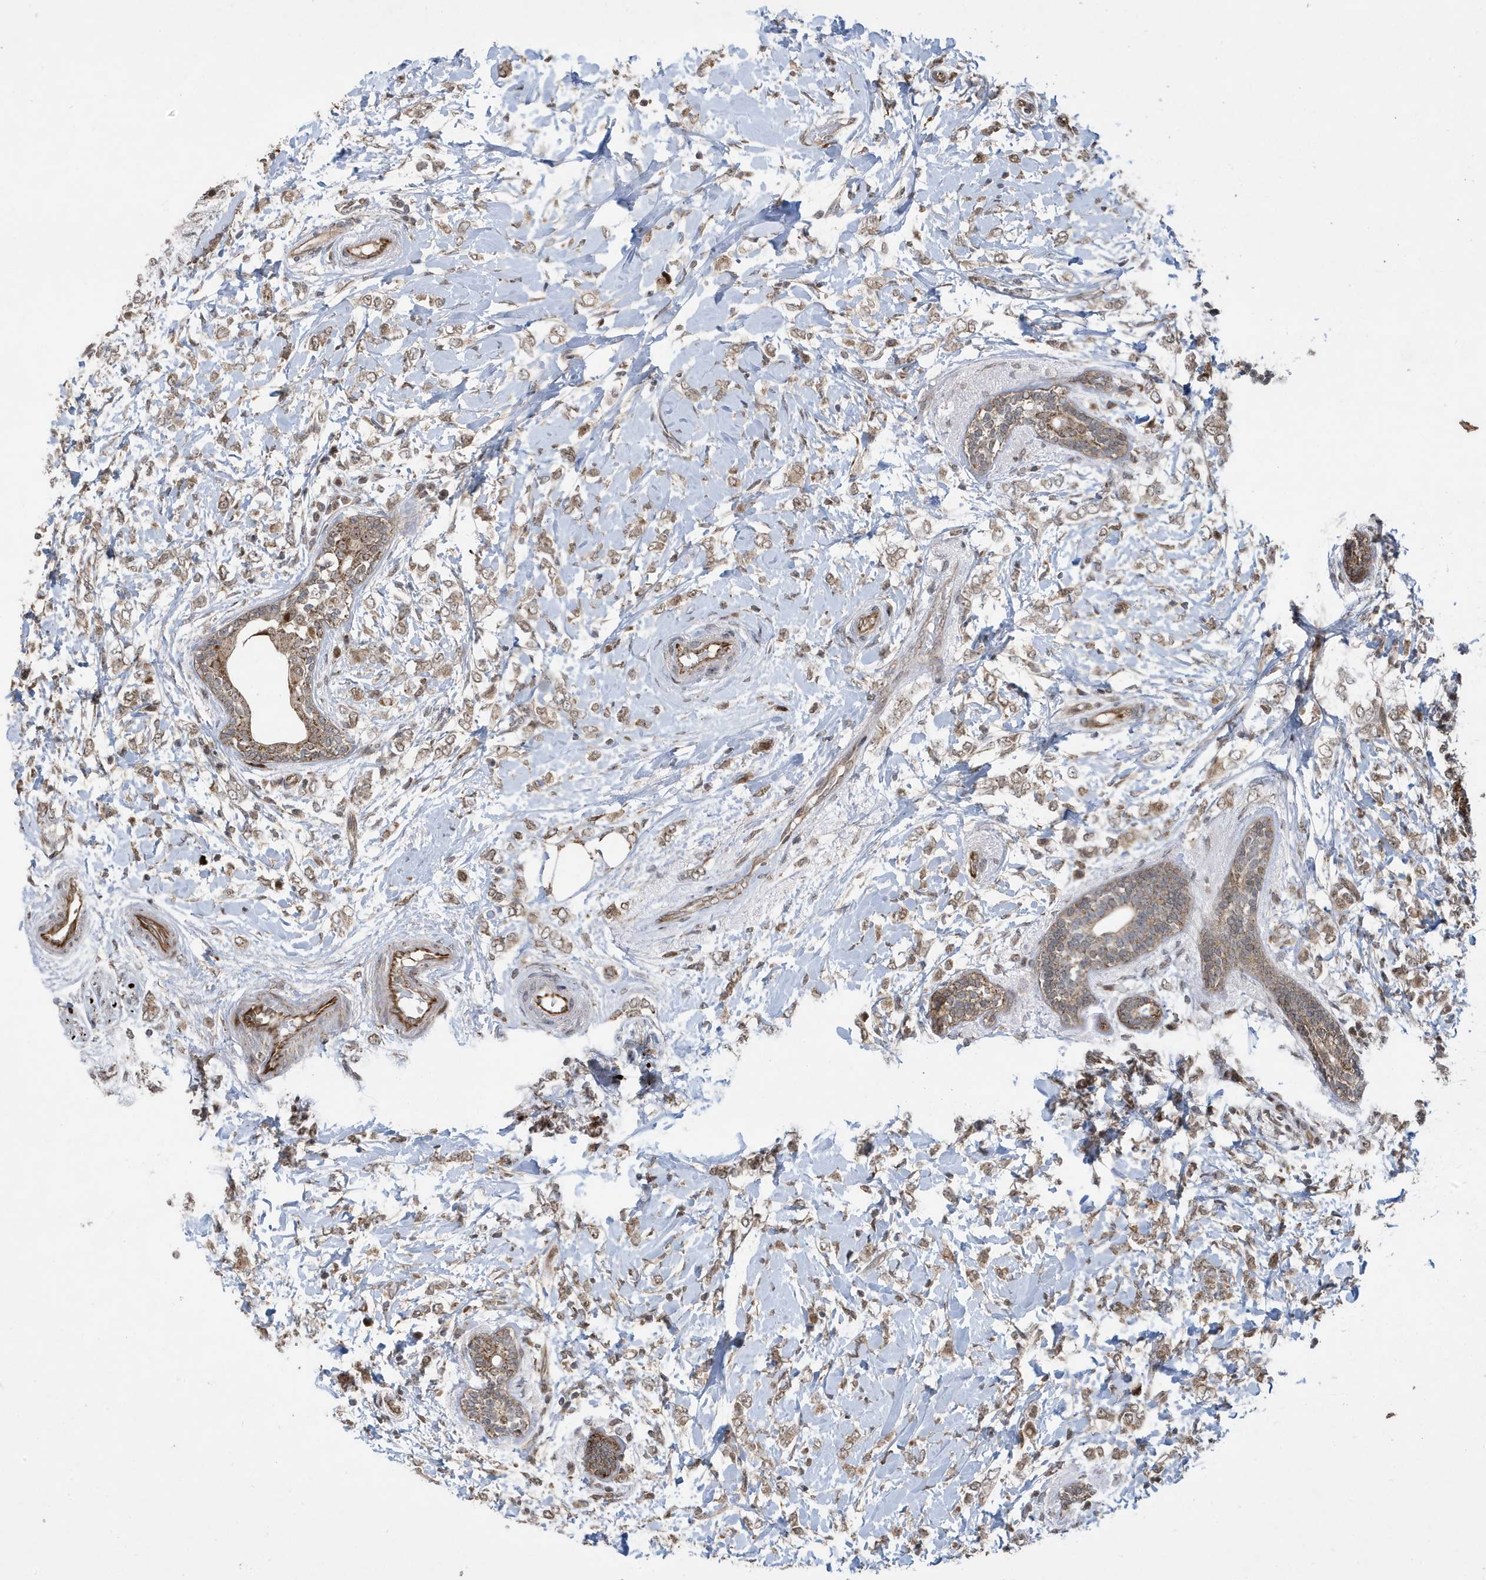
{"staining": {"intensity": "moderate", "quantity": ">75%", "location": "cytoplasmic/membranous,nuclear"}, "tissue": "breast cancer", "cell_type": "Tumor cells", "image_type": "cancer", "snomed": [{"axis": "morphology", "description": "Normal tissue, NOS"}, {"axis": "morphology", "description": "Lobular carcinoma"}, {"axis": "topography", "description": "Breast"}], "caption": "Protein analysis of breast lobular carcinoma tissue exhibits moderate cytoplasmic/membranous and nuclear expression in approximately >75% of tumor cells.", "gene": "FAM9B", "patient": {"sex": "female", "age": 47}}